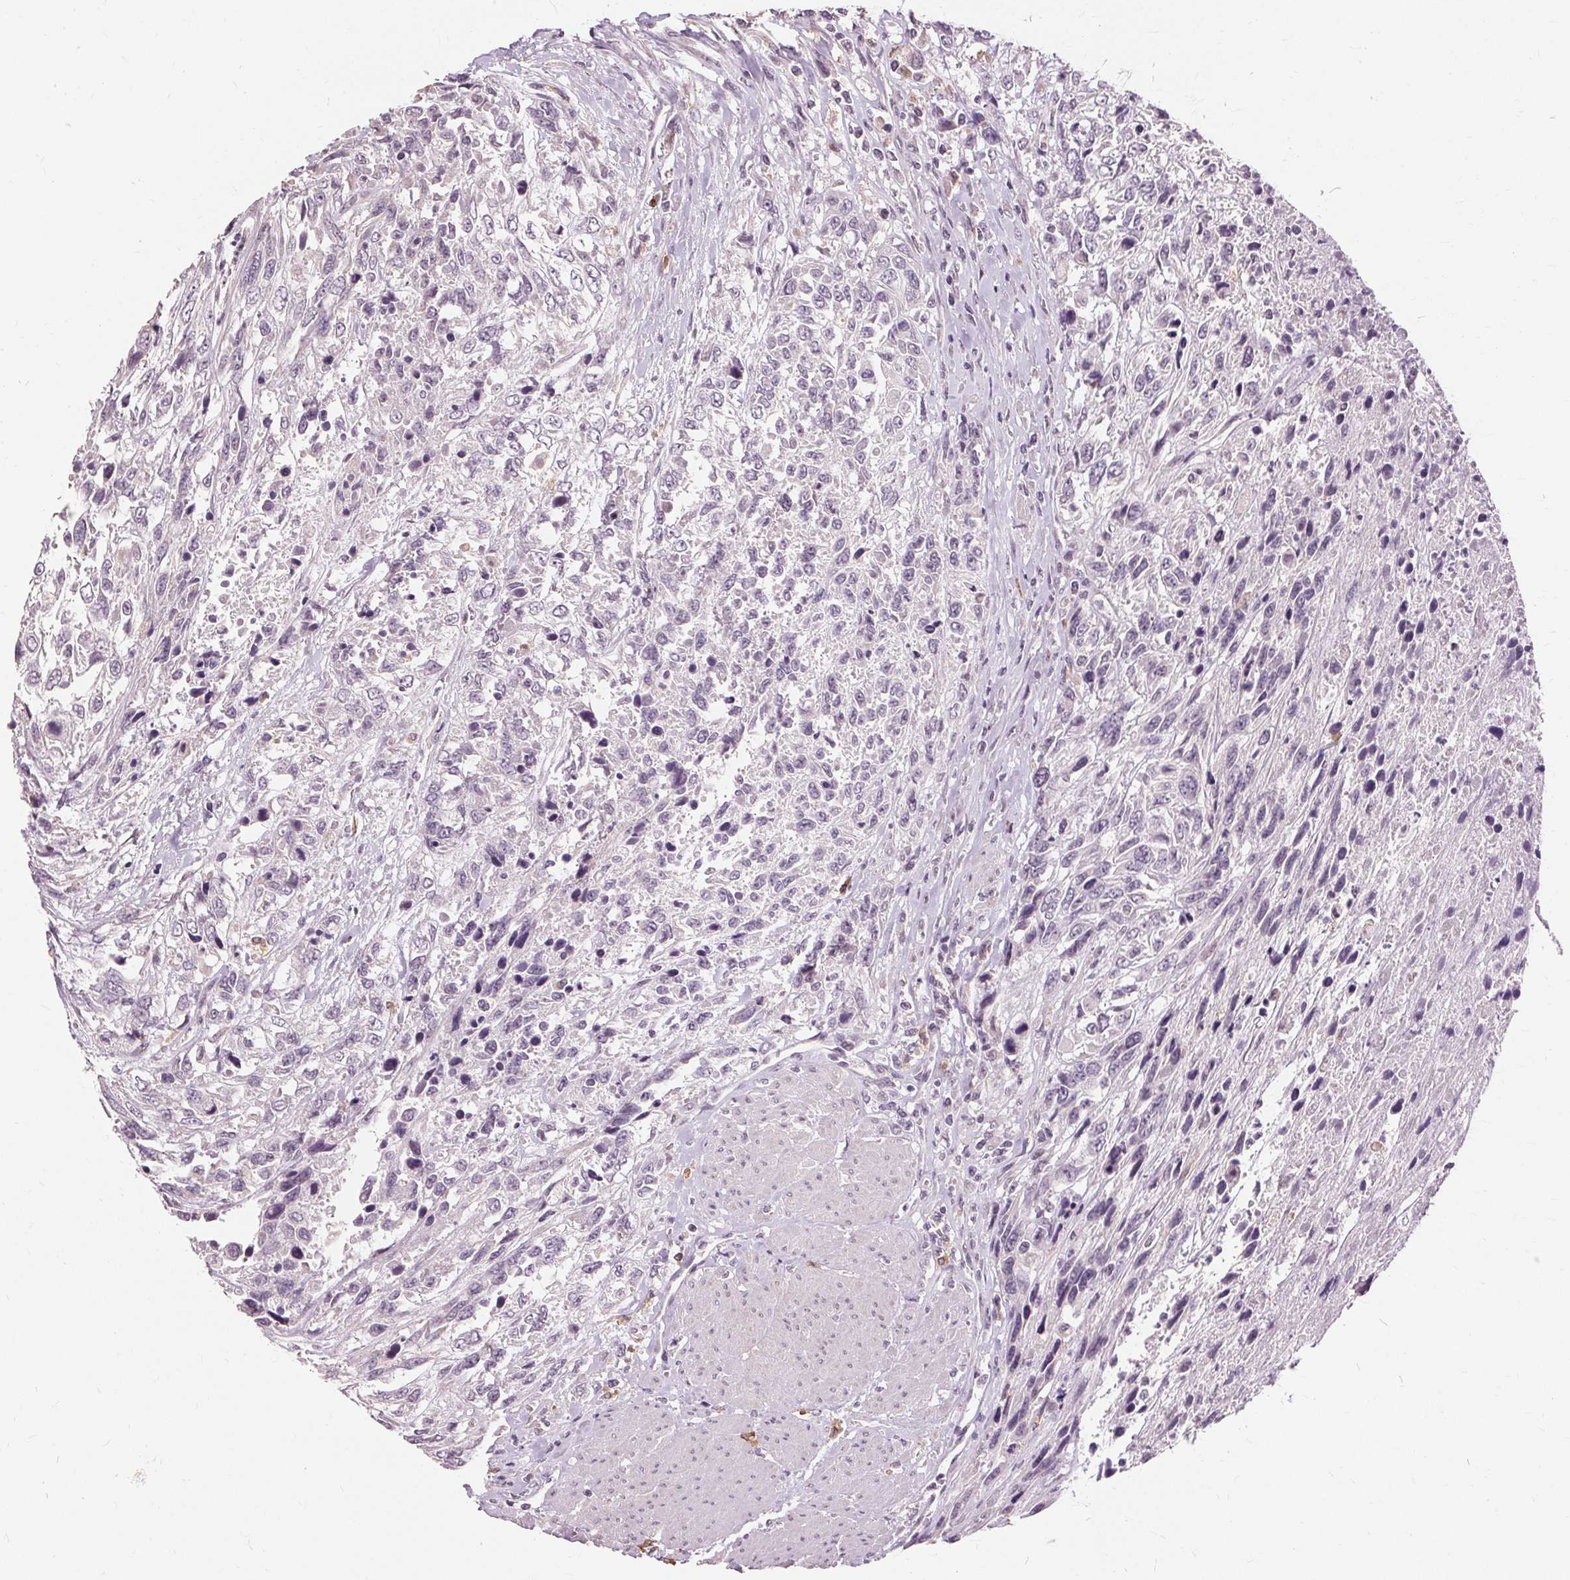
{"staining": {"intensity": "negative", "quantity": "none", "location": "none"}, "tissue": "urothelial cancer", "cell_type": "Tumor cells", "image_type": "cancer", "snomed": [{"axis": "morphology", "description": "Urothelial carcinoma, High grade"}, {"axis": "topography", "description": "Urinary bladder"}], "caption": "This is an immunohistochemistry photomicrograph of human urothelial cancer. There is no staining in tumor cells.", "gene": "SIGLEC6", "patient": {"sex": "female", "age": 70}}